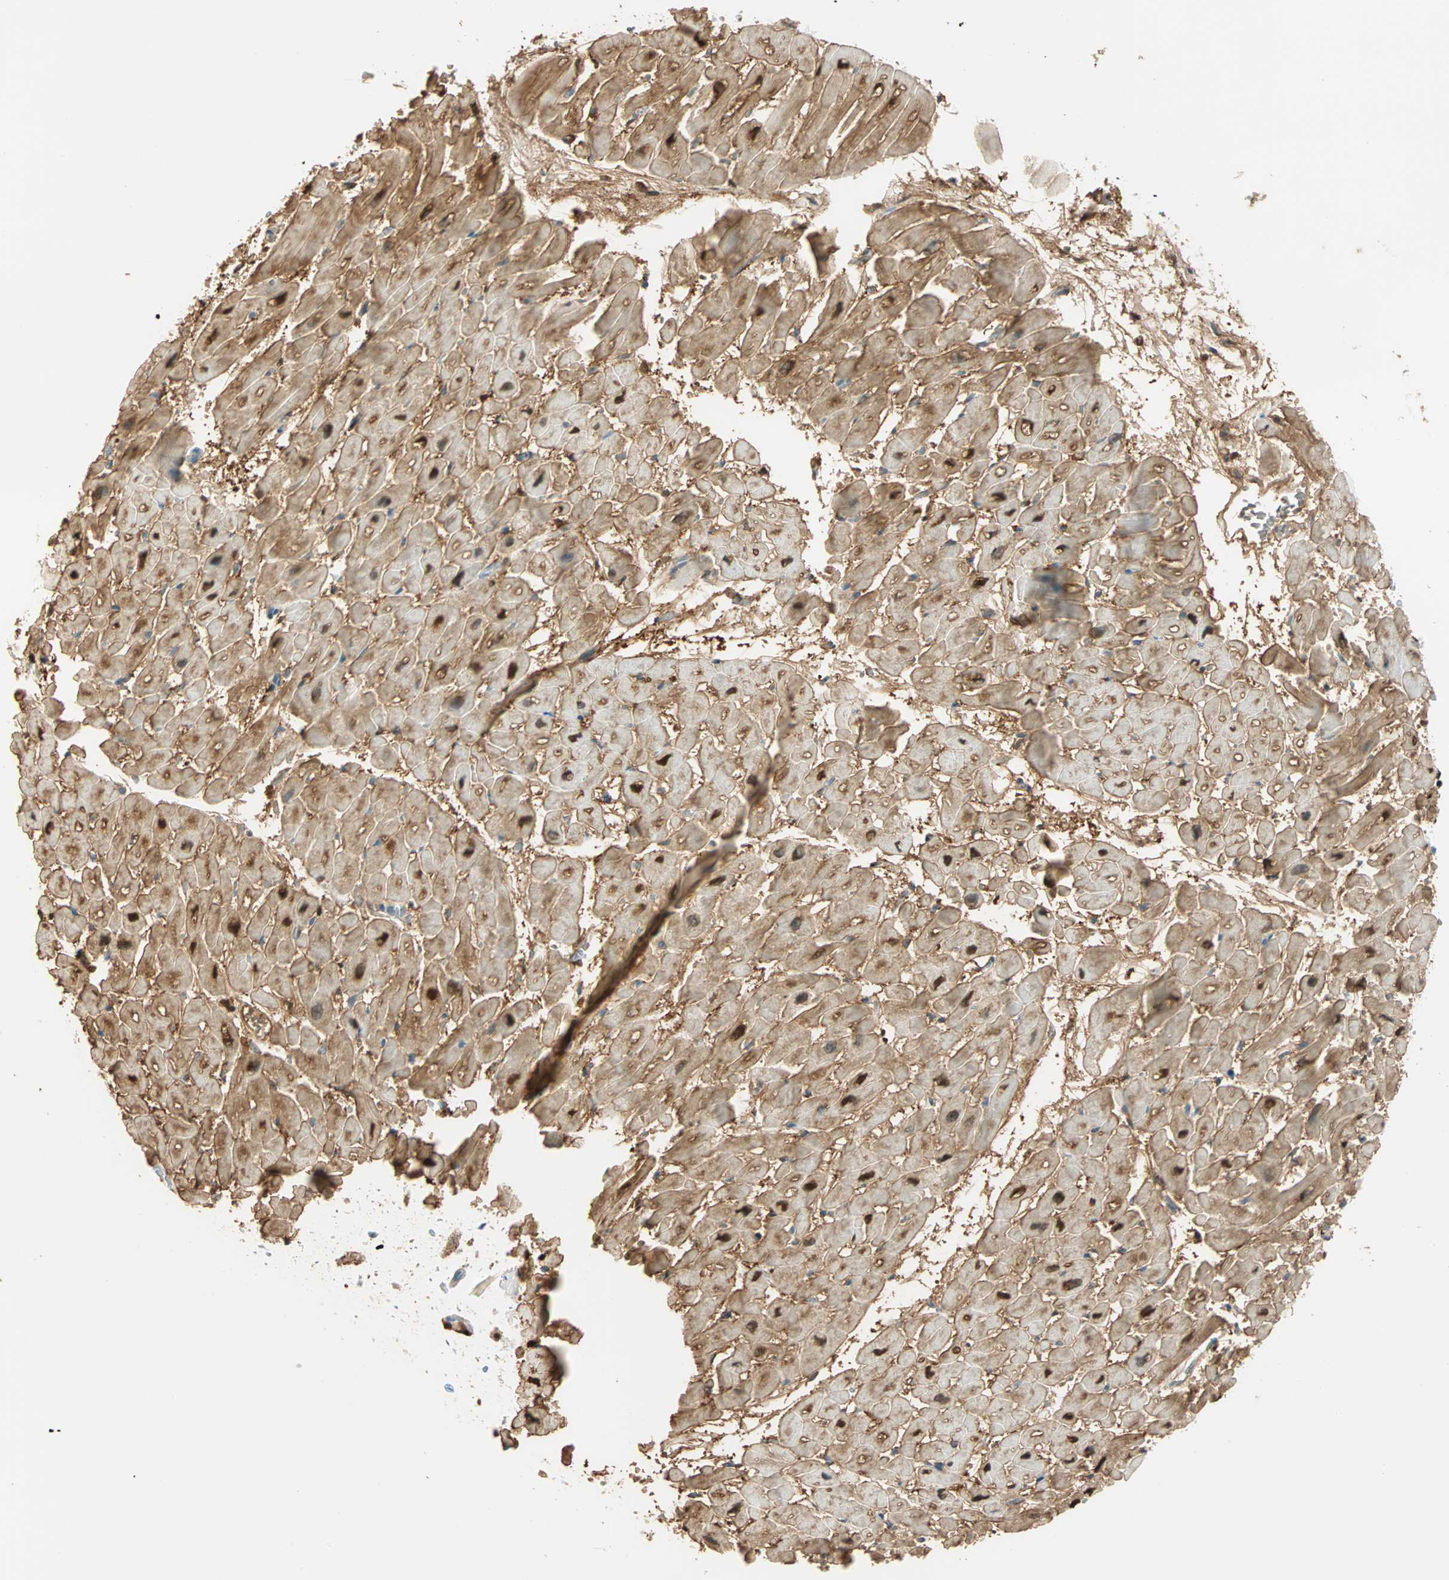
{"staining": {"intensity": "moderate", "quantity": ">75%", "location": "cytoplasmic/membranous,nuclear"}, "tissue": "heart muscle", "cell_type": "Cardiomyocytes", "image_type": "normal", "snomed": [{"axis": "morphology", "description": "Normal tissue, NOS"}, {"axis": "topography", "description": "Heart"}], "caption": "Cardiomyocytes reveal moderate cytoplasmic/membranous,nuclear positivity in approximately >75% of cells in unremarkable heart muscle. (DAB IHC, brown staining for protein, blue staining for nuclei).", "gene": "S100A1", "patient": {"sex": "male", "age": 45}}